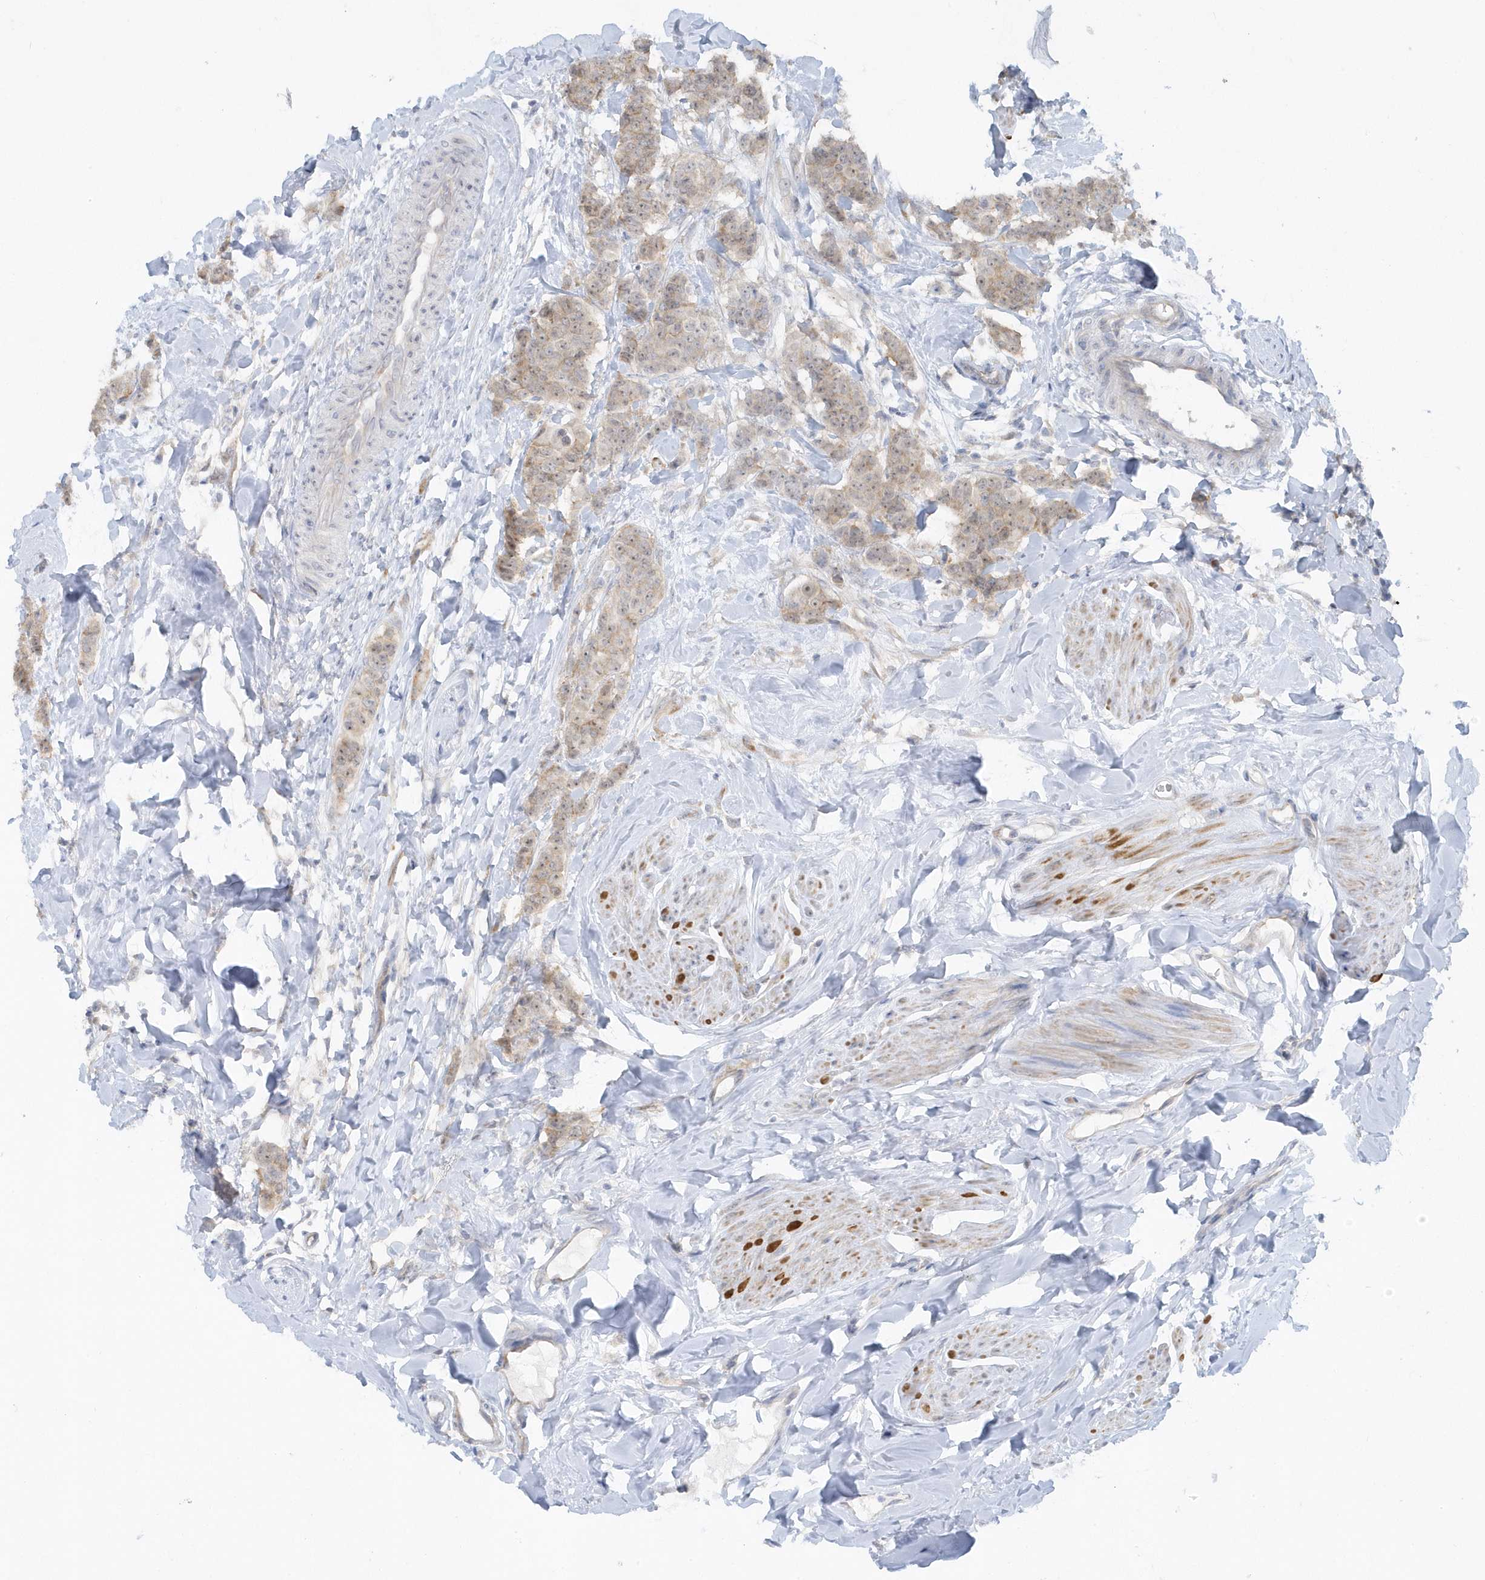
{"staining": {"intensity": "weak", "quantity": ">75%", "location": "nuclear"}, "tissue": "breast cancer", "cell_type": "Tumor cells", "image_type": "cancer", "snomed": [{"axis": "morphology", "description": "Duct carcinoma"}, {"axis": "topography", "description": "Breast"}], "caption": "Weak nuclear staining for a protein is appreciated in about >75% of tumor cells of infiltrating ductal carcinoma (breast) using immunohistochemistry.", "gene": "SCN3A", "patient": {"sex": "female", "age": 40}}